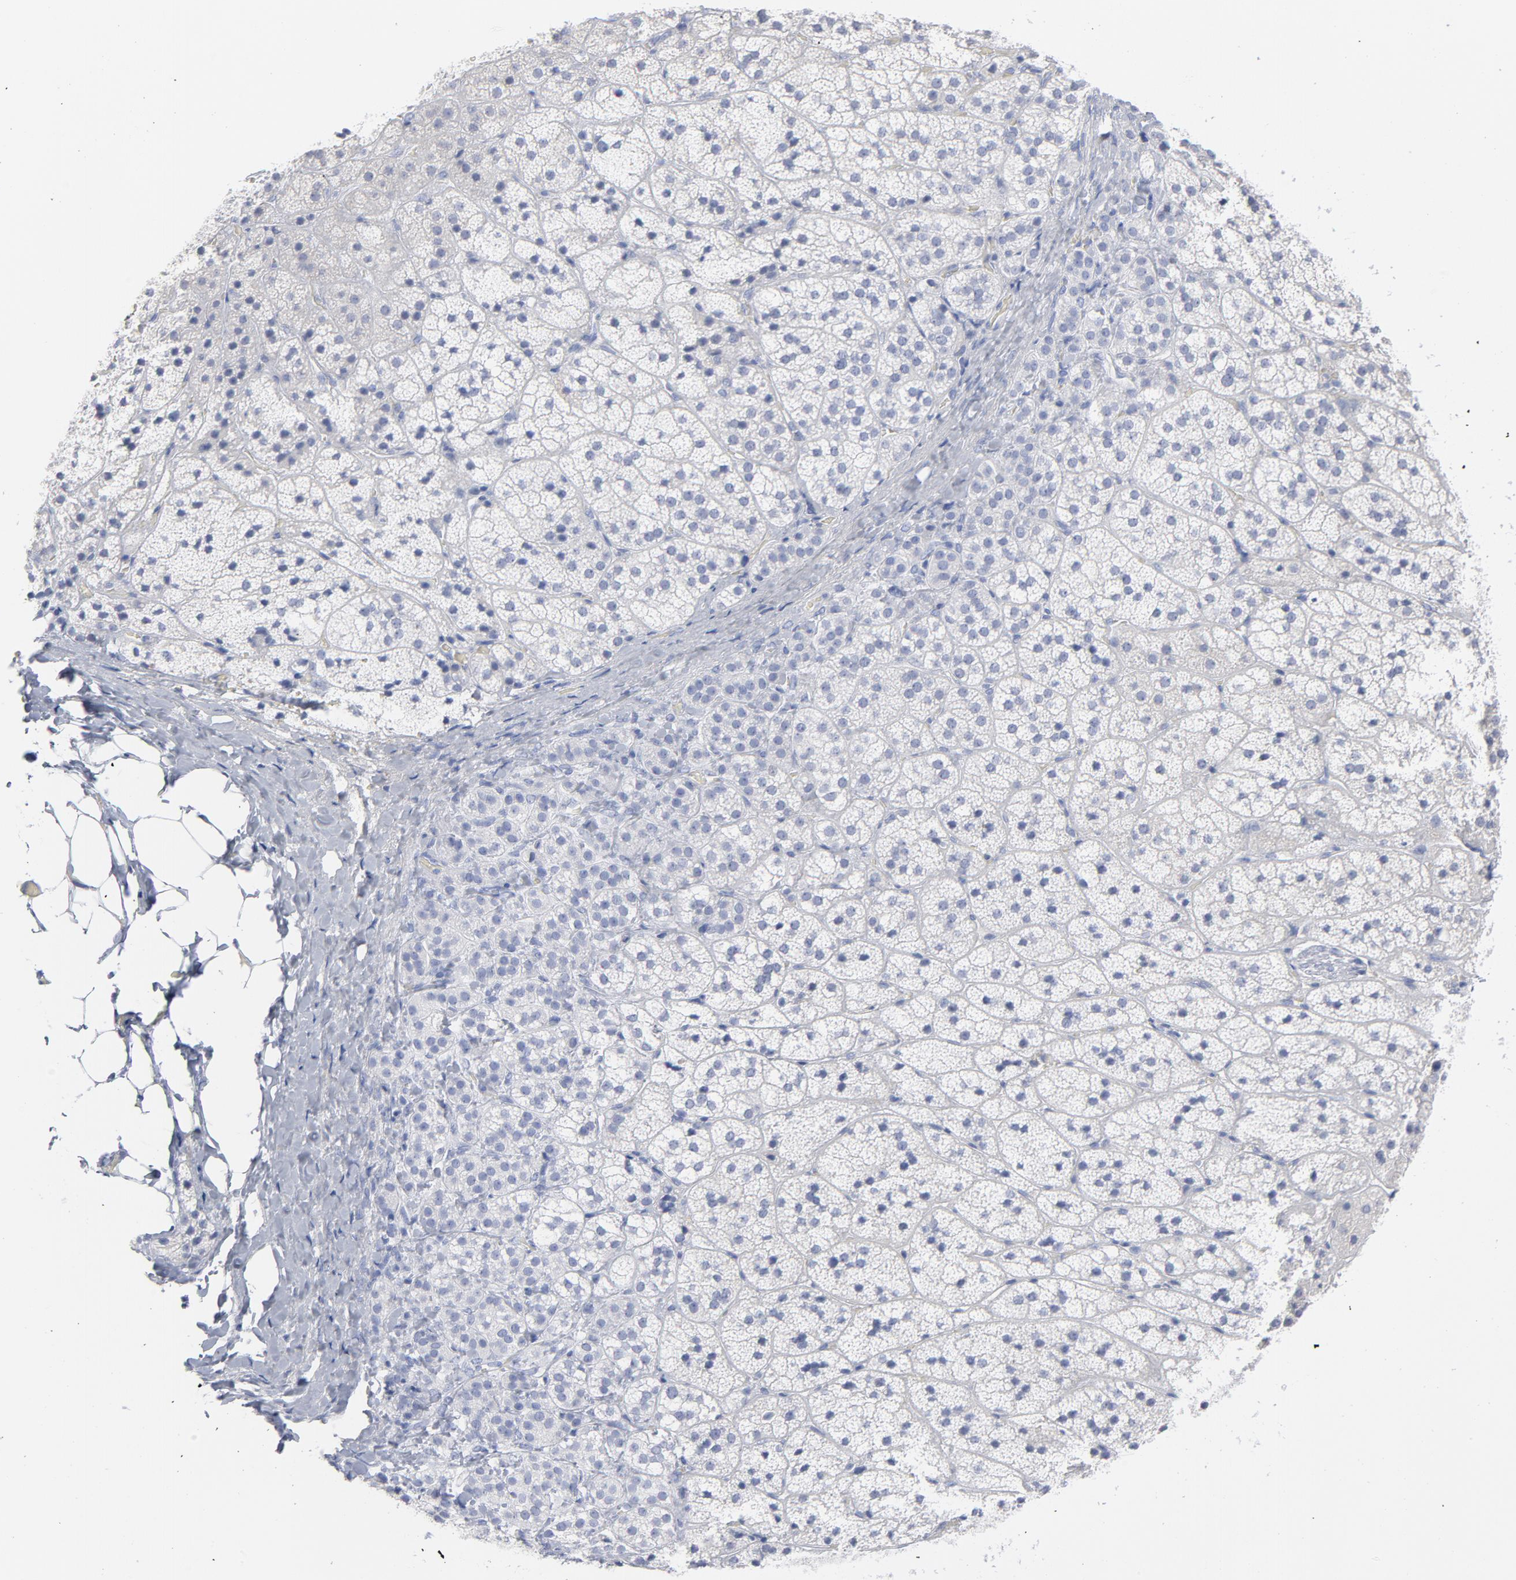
{"staining": {"intensity": "negative", "quantity": "none", "location": "none"}, "tissue": "adrenal gland", "cell_type": "Glandular cells", "image_type": "normal", "snomed": [{"axis": "morphology", "description": "Normal tissue, NOS"}, {"axis": "topography", "description": "Adrenal gland"}], "caption": "The immunohistochemistry image has no significant staining in glandular cells of adrenal gland.", "gene": "P2RY8", "patient": {"sex": "female", "age": 44}}